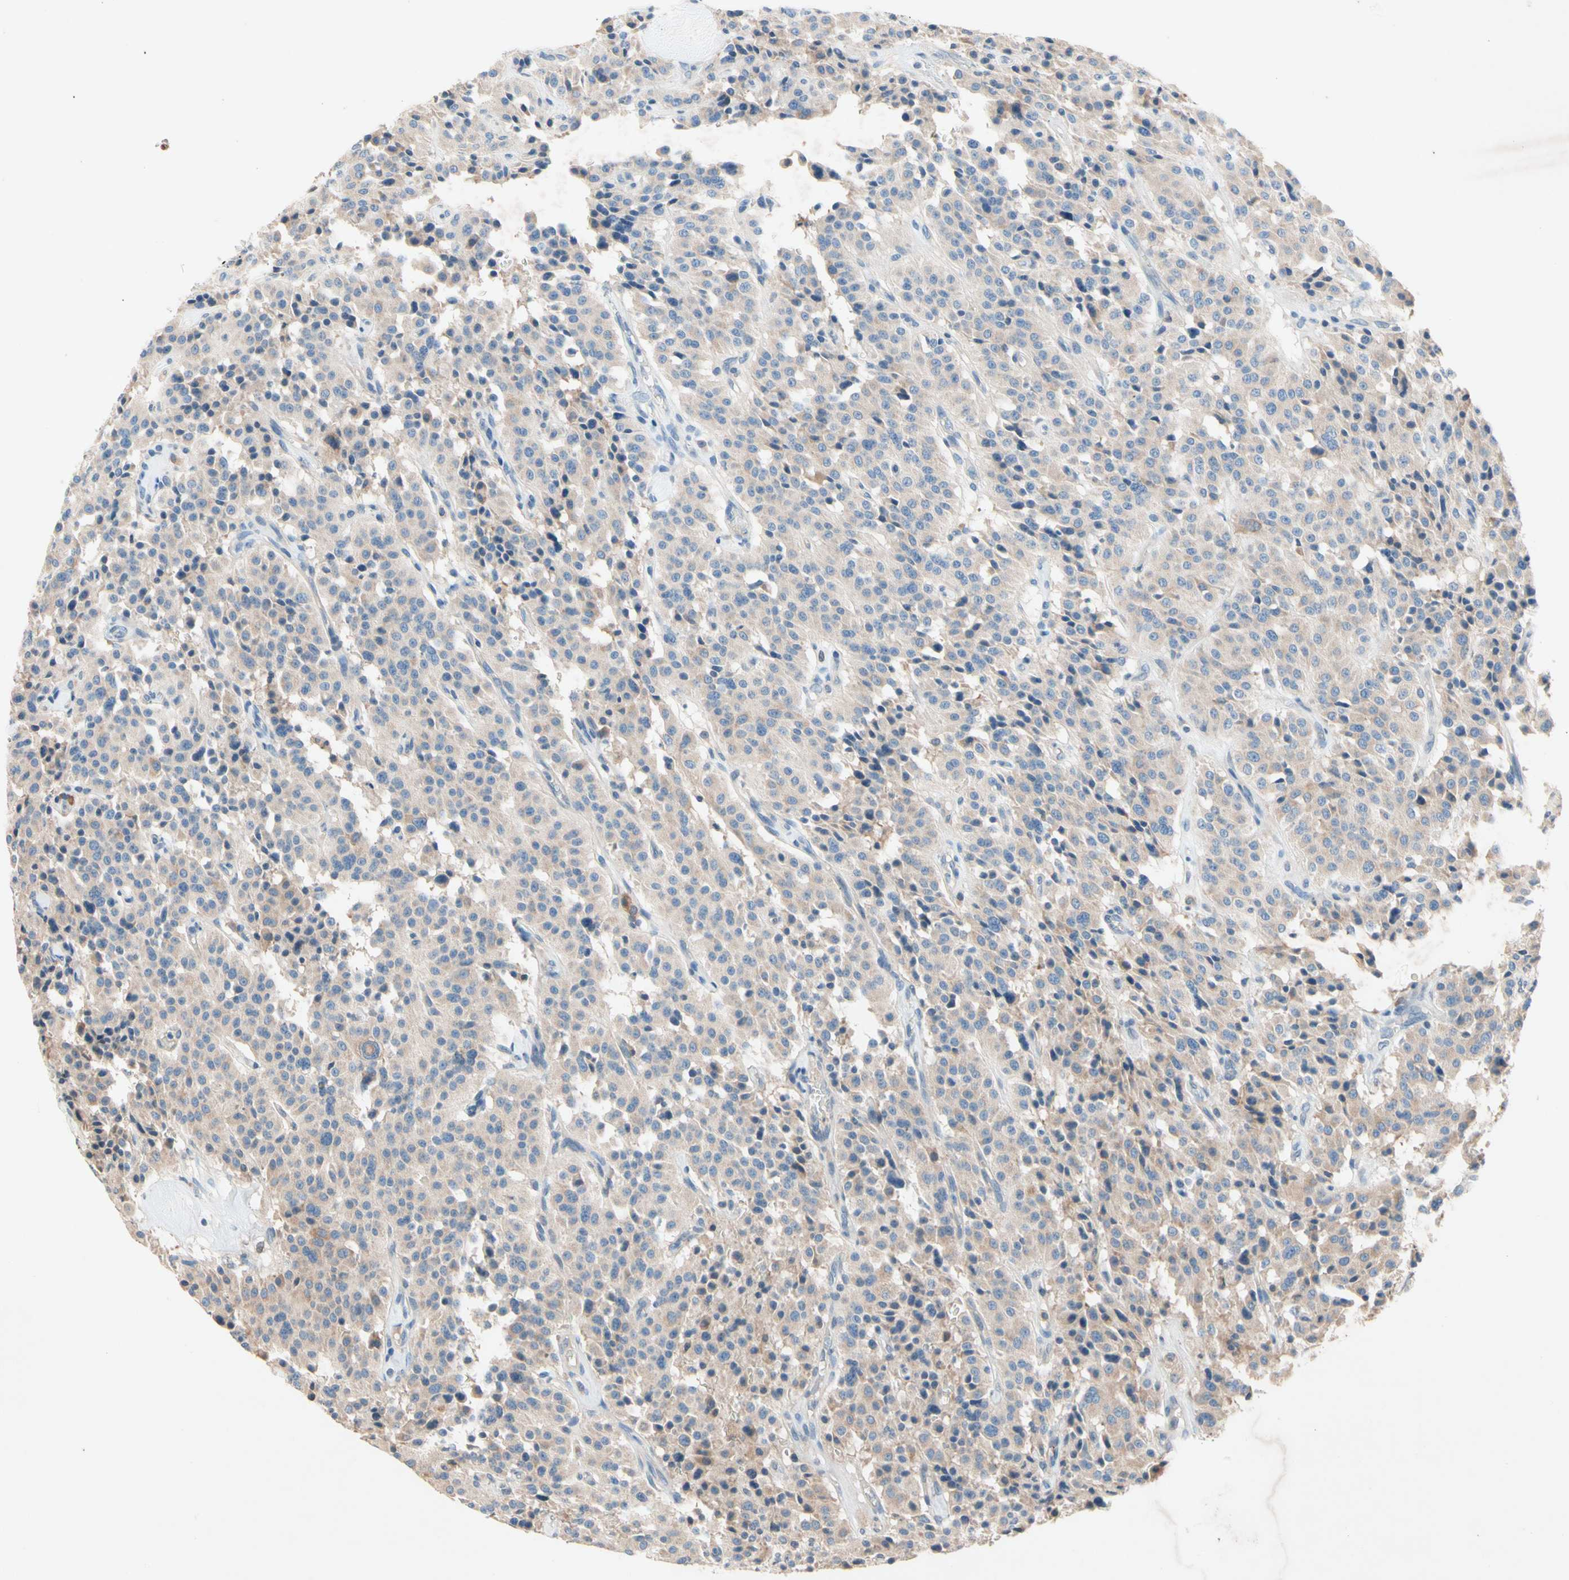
{"staining": {"intensity": "weak", "quantity": ">75%", "location": "cytoplasmic/membranous"}, "tissue": "carcinoid", "cell_type": "Tumor cells", "image_type": "cancer", "snomed": [{"axis": "morphology", "description": "Carcinoid, malignant, NOS"}, {"axis": "topography", "description": "Lung"}], "caption": "Tumor cells reveal weak cytoplasmic/membranous positivity in approximately >75% of cells in carcinoid.", "gene": "PRDX4", "patient": {"sex": "male", "age": 30}}